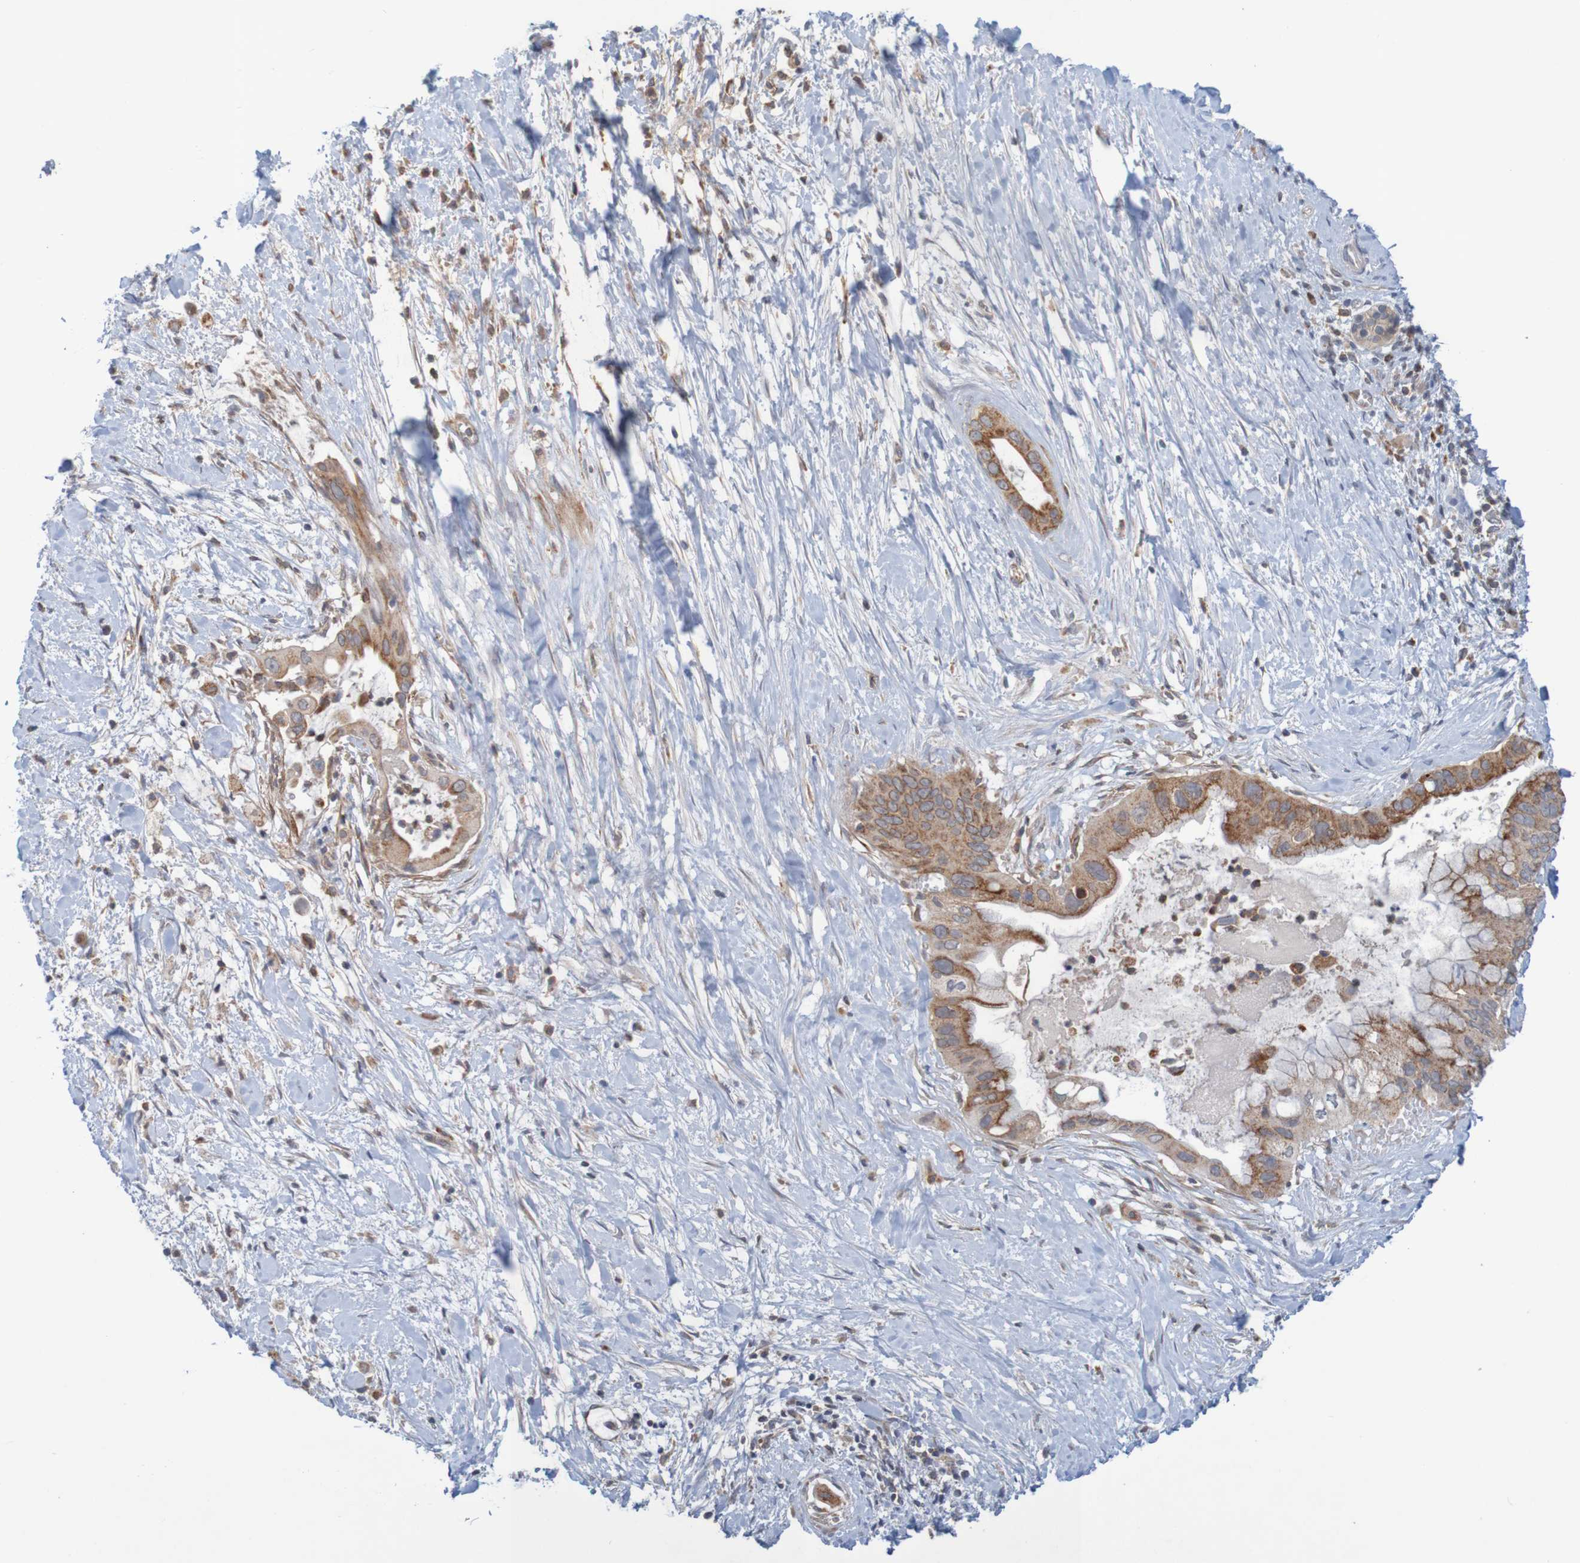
{"staining": {"intensity": "moderate", "quantity": ">75%", "location": "cytoplasmic/membranous"}, "tissue": "pancreatic cancer", "cell_type": "Tumor cells", "image_type": "cancer", "snomed": [{"axis": "morphology", "description": "Adenocarcinoma, NOS"}, {"axis": "topography", "description": "Pancreas"}], "caption": "Adenocarcinoma (pancreatic) stained with immunohistochemistry displays moderate cytoplasmic/membranous staining in approximately >75% of tumor cells. (DAB (3,3'-diaminobenzidine) IHC, brown staining for protein, blue staining for nuclei).", "gene": "NAV2", "patient": {"sex": "male", "age": 55}}